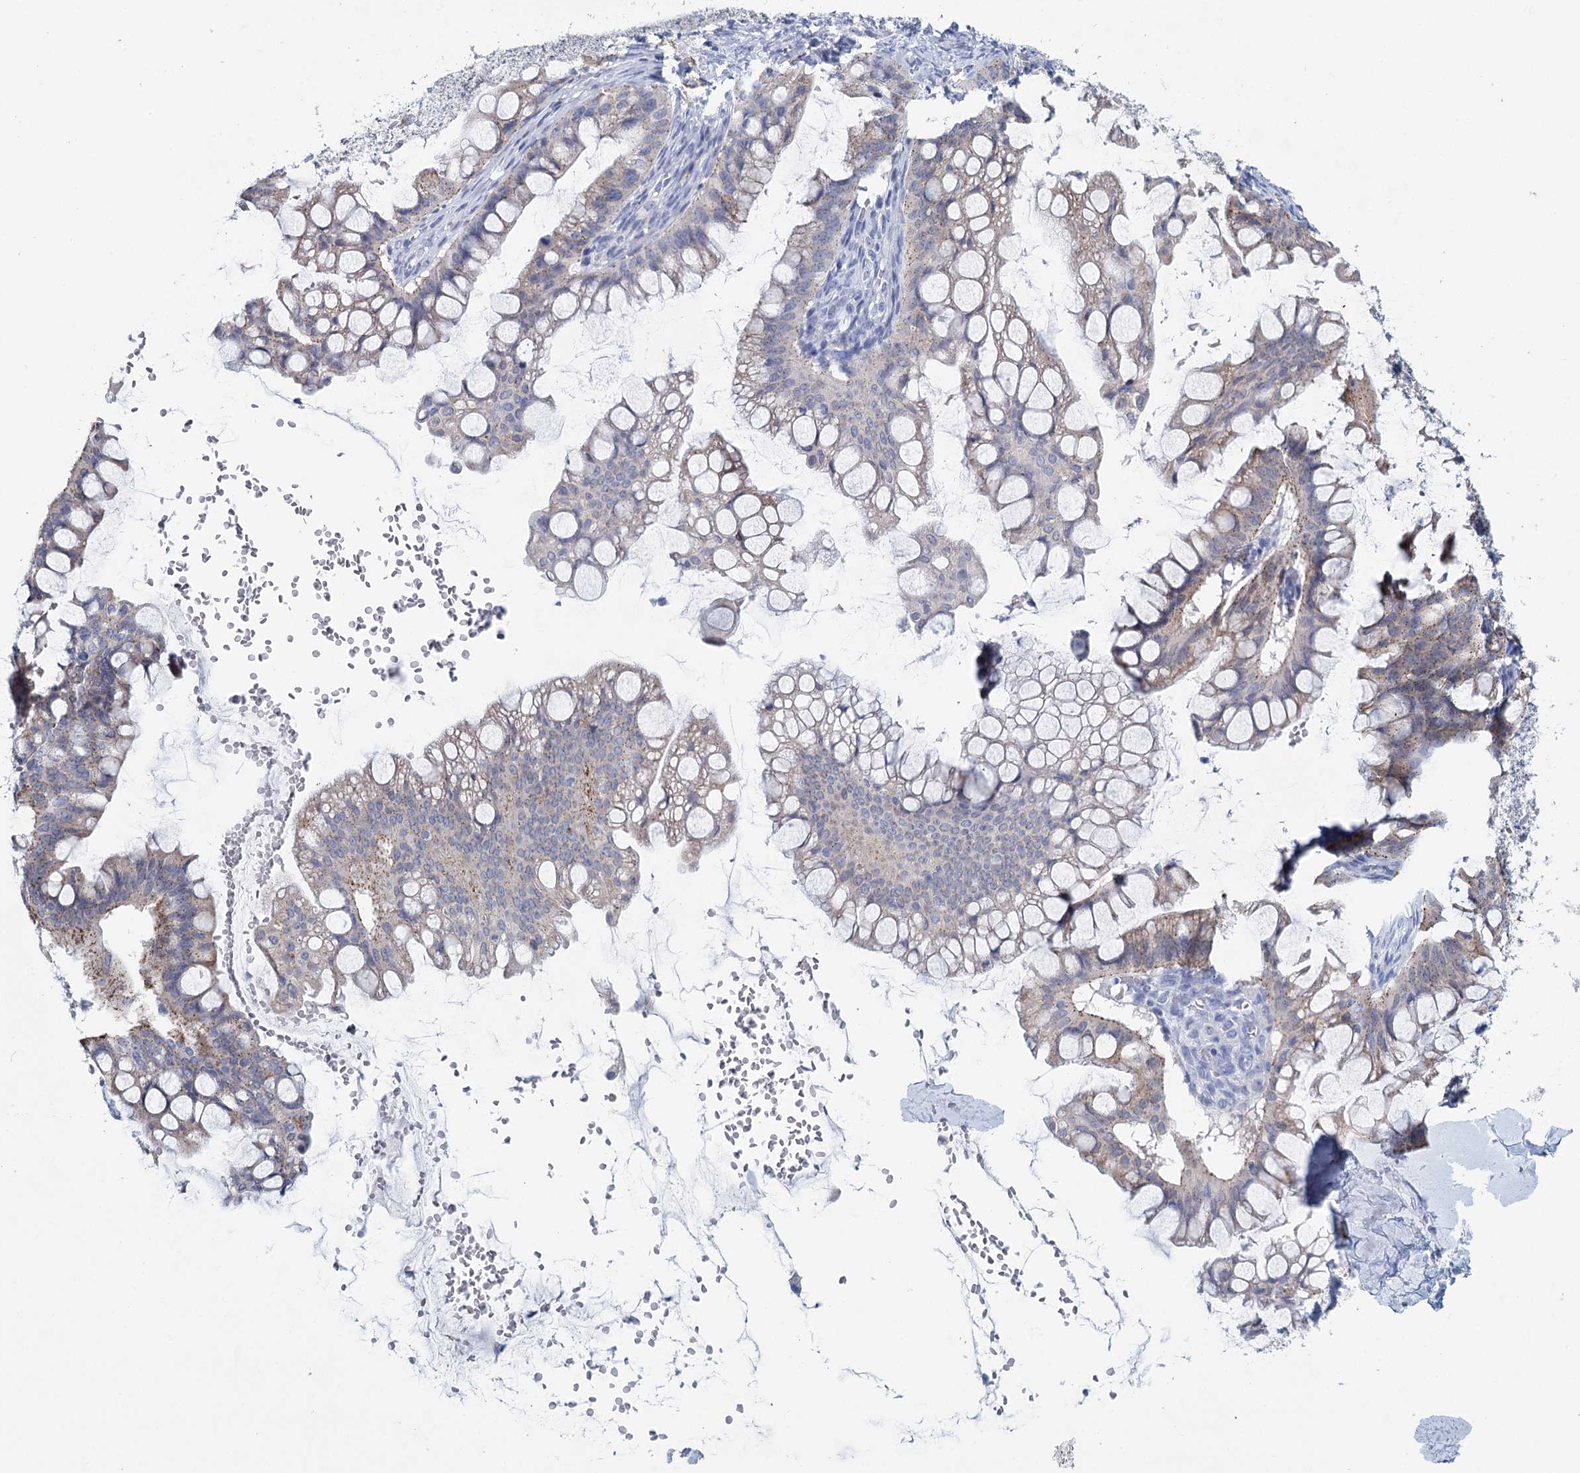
{"staining": {"intensity": "weak", "quantity": "<25%", "location": "cytoplasmic/membranous"}, "tissue": "ovarian cancer", "cell_type": "Tumor cells", "image_type": "cancer", "snomed": [{"axis": "morphology", "description": "Cystadenocarcinoma, mucinous, NOS"}, {"axis": "topography", "description": "Ovary"}], "caption": "Tumor cells are negative for brown protein staining in ovarian cancer.", "gene": "METTL7B", "patient": {"sex": "female", "age": 73}}